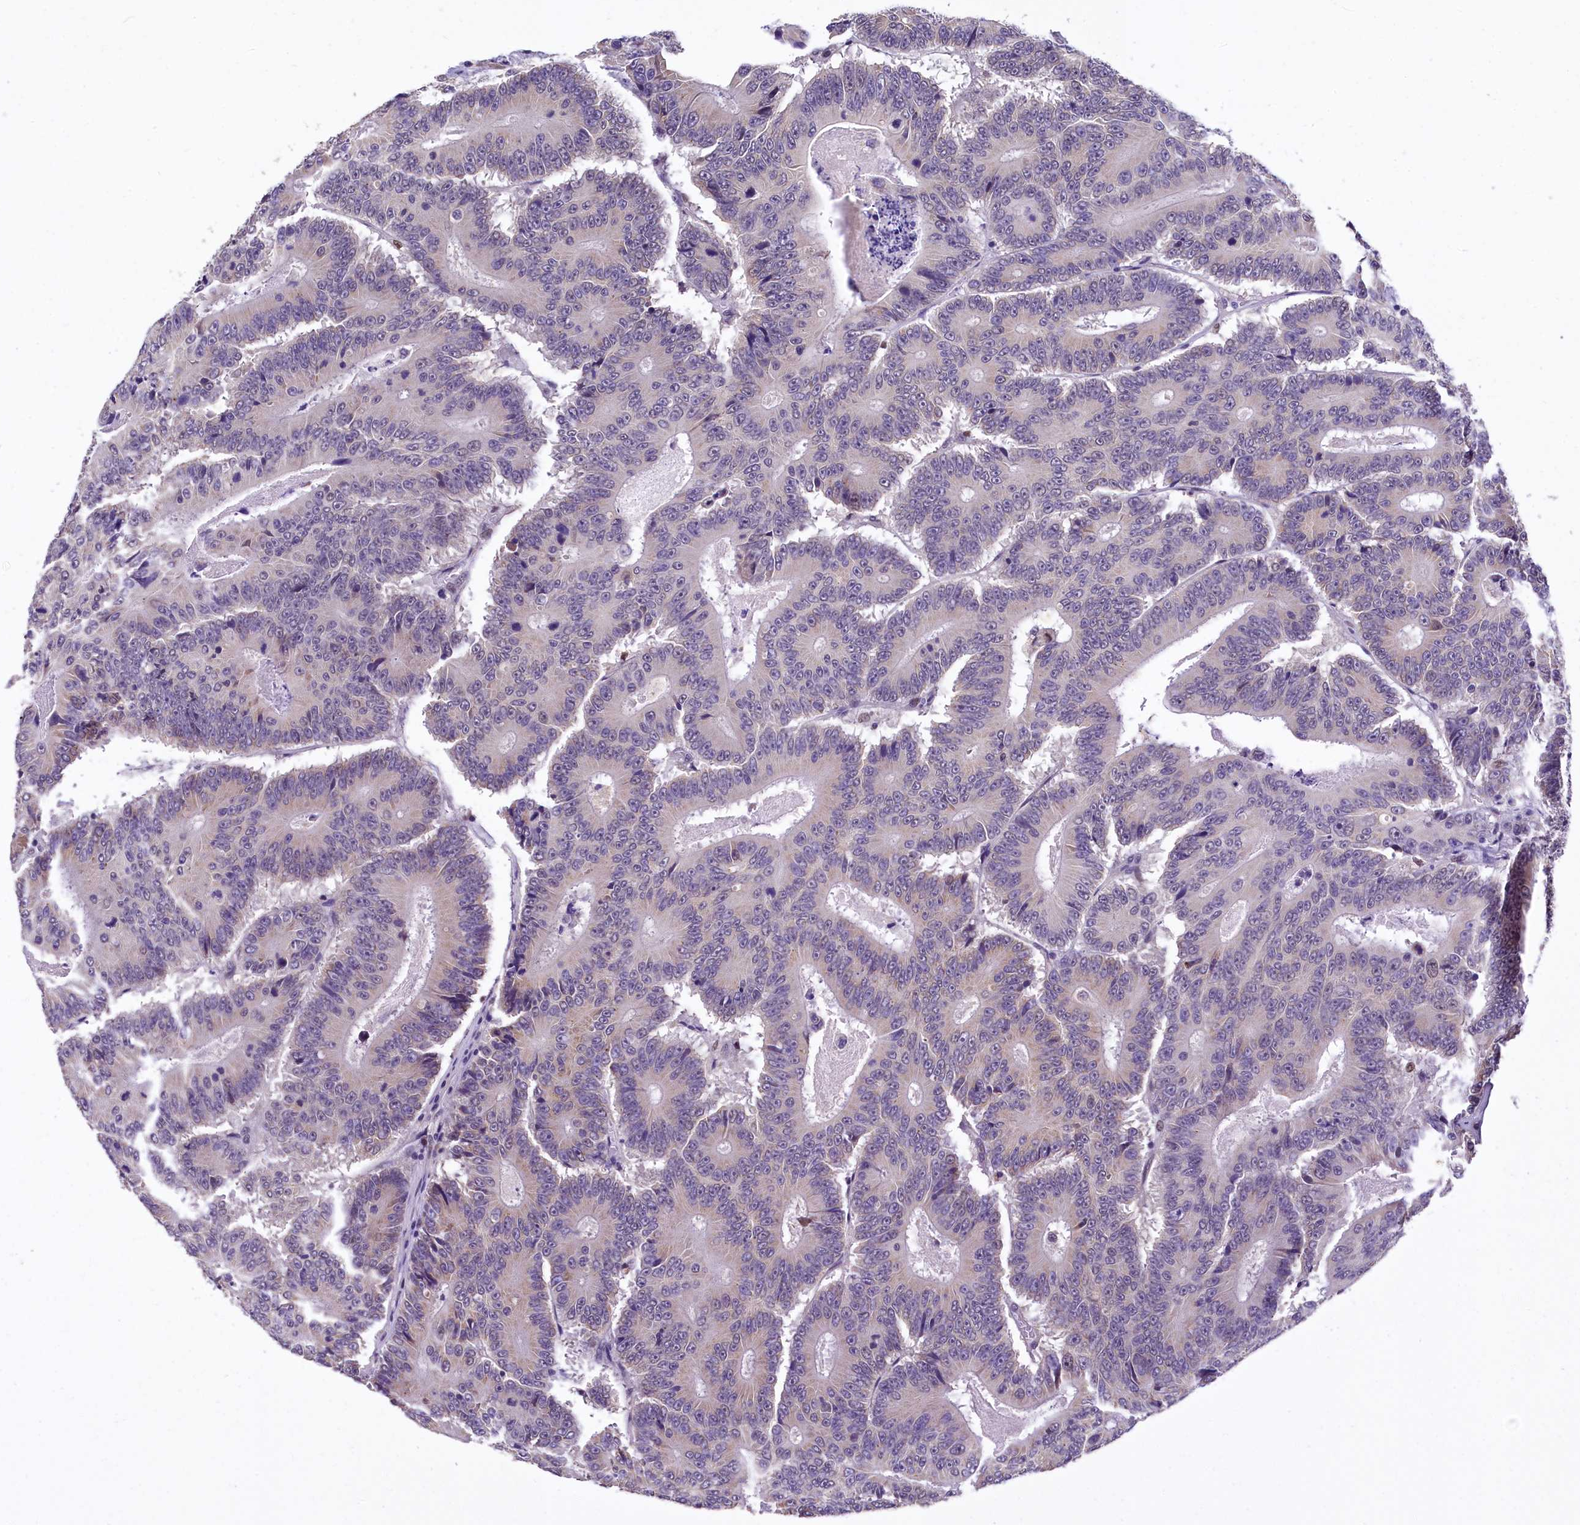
{"staining": {"intensity": "negative", "quantity": "none", "location": "none"}, "tissue": "colorectal cancer", "cell_type": "Tumor cells", "image_type": "cancer", "snomed": [{"axis": "morphology", "description": "Adenocarcinoma, NOS"}, {"axis": "topography", "description": "Colon"}], "caption": "High power microscopy micrograph of an immunohistochemistry (IHC) photomicrograph of colorectal adenocarcinoma, revealing no significant positivity in tumor cells.", "gene": "HECTD4", "patient": {"sex": "male", "age": 83}}